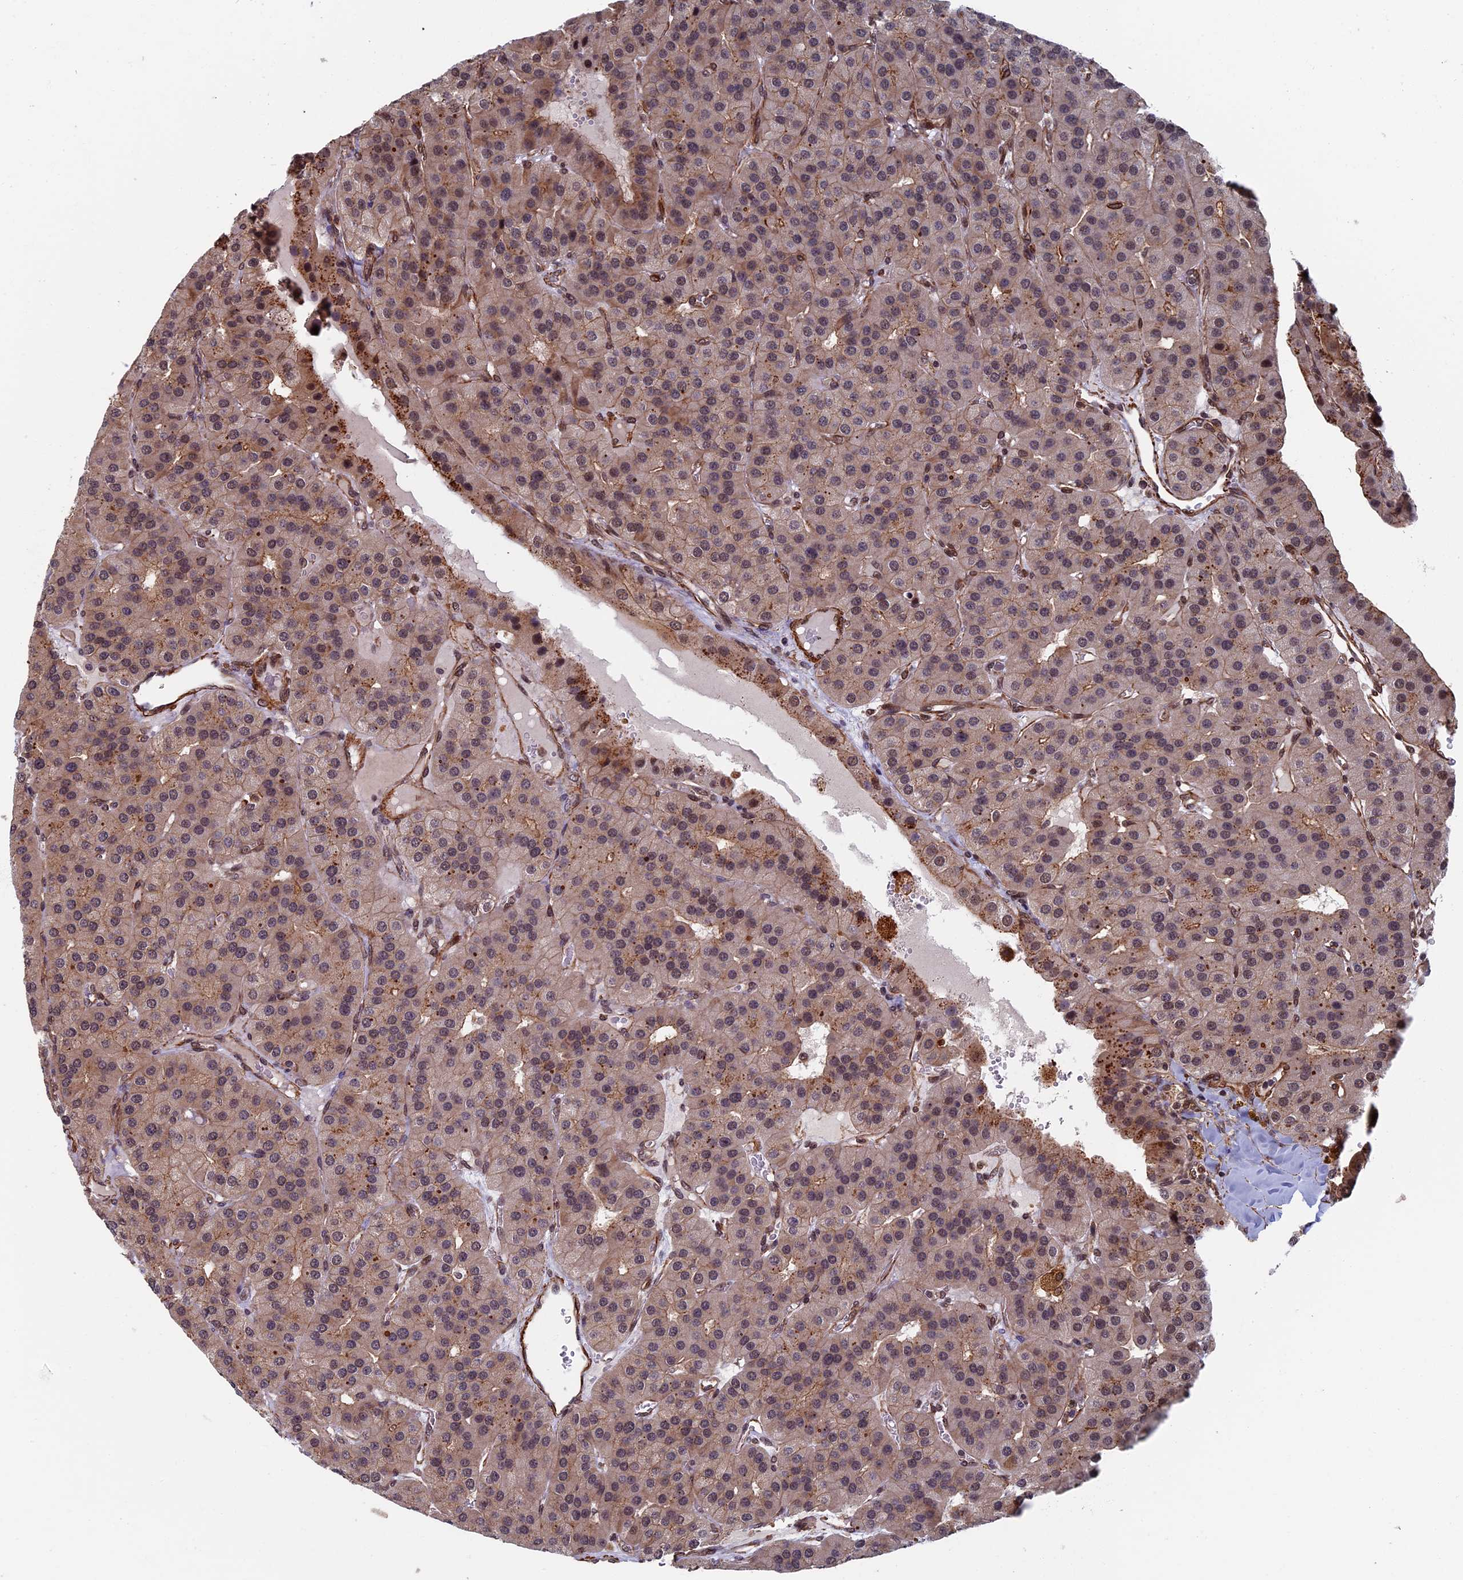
{"staining": {"intensity": "weak", "quantity": "25%-75%", "location": "cytoplasmic/membranous,nuclear"}, "tissue": "parathyroid gland", "cell_type": "Glandular cells", "image_type": "normal", "snomed": [{"axis": "morphology", "description": "Normal tissue, NOS"}, {"axis": "morphology", "description": "Adenoma, NOS"}, {"axis": "topography", "description": "Parathyroid gland"}], "caption": "IHC histopathology image of benign parathyroid gland: parathyroid gland stained using immunohistochemistry (IHC) shows low levels of weak protein expression localized specifically in the cytoplasmic/membranous,nuclear of glandular cells, appearing as a cytoplasmic/membranous,nuclear brown color.", "gene": "CTDP1", "patient": {"sex": "female", "age": 86}}